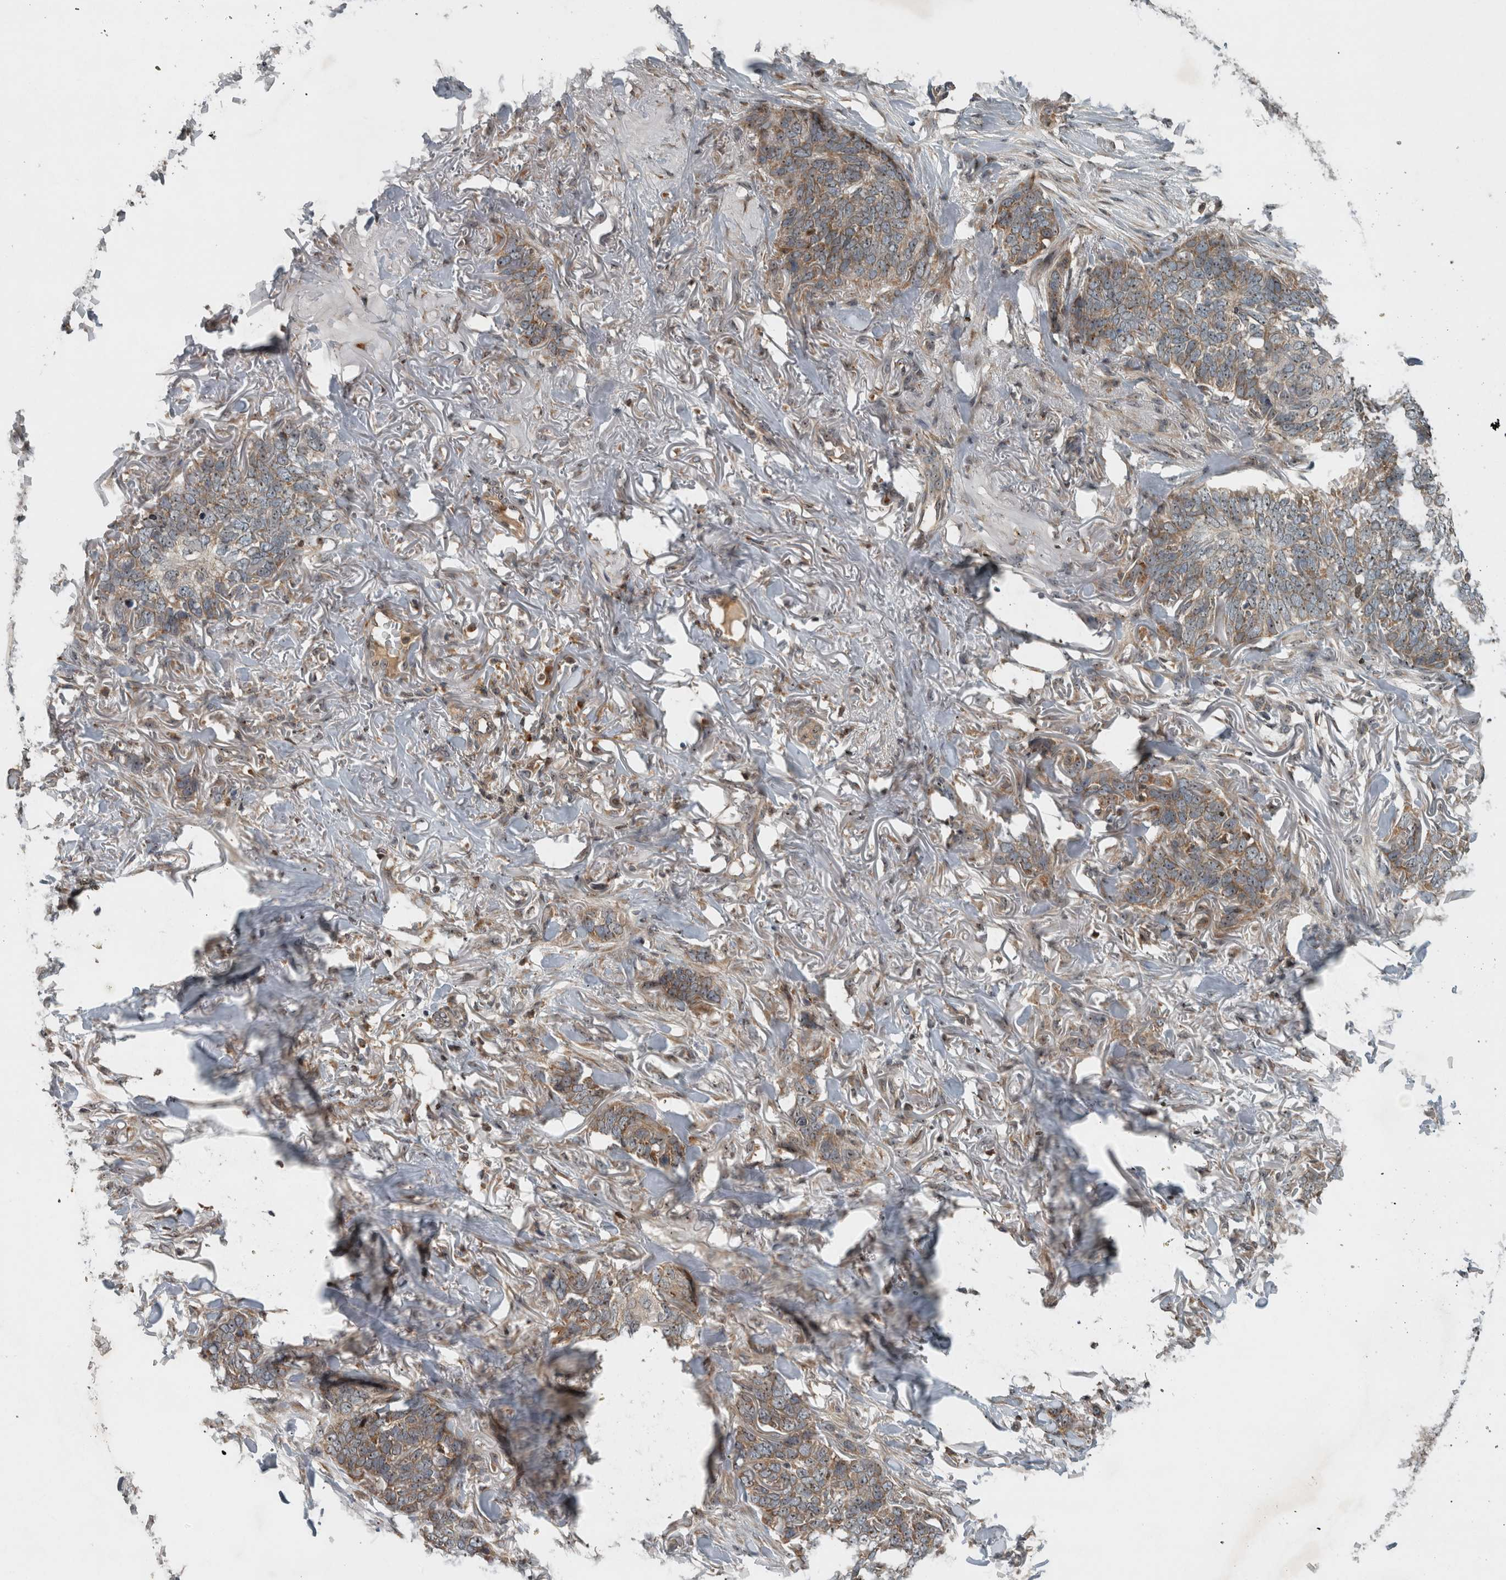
{"staining": {"intensity": "weak", "quantity": ">75%", "location": "cytoplasmic/membranous"}, "tissue": "skin cancer", "cell_type": "Tumor cells", "image_type": "cancer", "snomed": [{"axis": "morphology", "description": "Normal tissue, NOS"}, {"axis": "morphology", "description": "Basal cell carcinoma"}, {"axis": "topography", "description": "Skin"}], "caption": "High-magnification brightfield microscopy of basal cell carcinoma (skin) stained with DAB (3,3'-diaminobenzidine) (brown) and counterstained with hematoxylin (blue). tumor cells exhibit weak cytoplasmic/membranous staining is appreciated in about>75% of cells.", "gene": "GPR137B", "patient": {"sex": "male", "age": 77}}